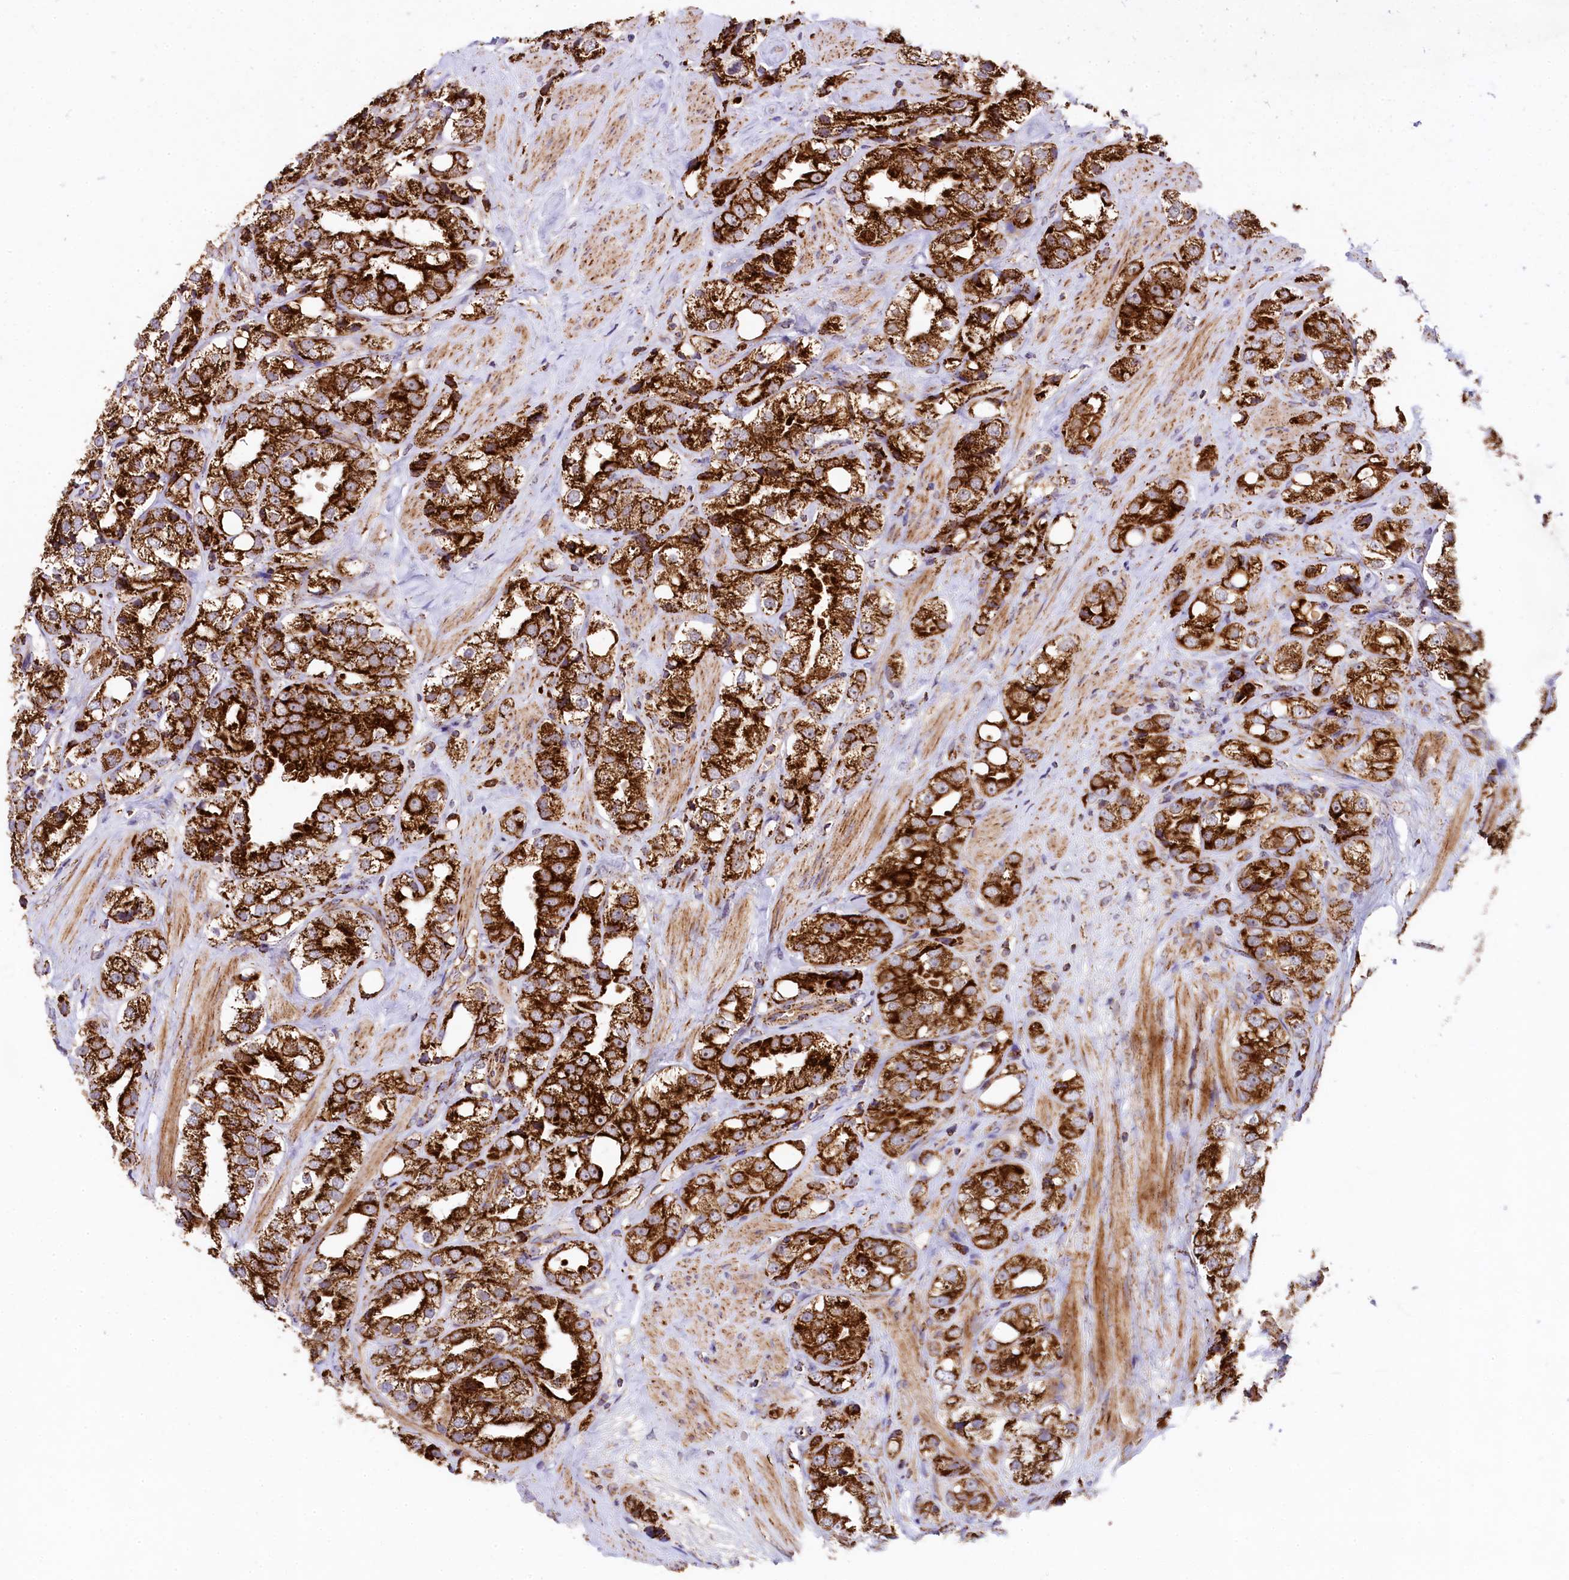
{"staining": {"intensity": "strong", "quantity": ">75%", "location": "cytoplasmic/membranous"}, "tissue": "prostate cancer", "cell_type": "Tumor cells", "image_type": "cancer", "snomed": [{"axis": "morphology", "description": "Adenocarcinoma, NOS"}, {"axis": "topography", "description": "Prostate"}], "caption": "This is a photomicrograph of immunohistochemistry staining of adenocarcinoma (prostate), which shows strong positivity in the cytoplasmic/membranous of tumor cells.", "gene": "CLYBL", "patient": {"sex": "male", "age": 79}}